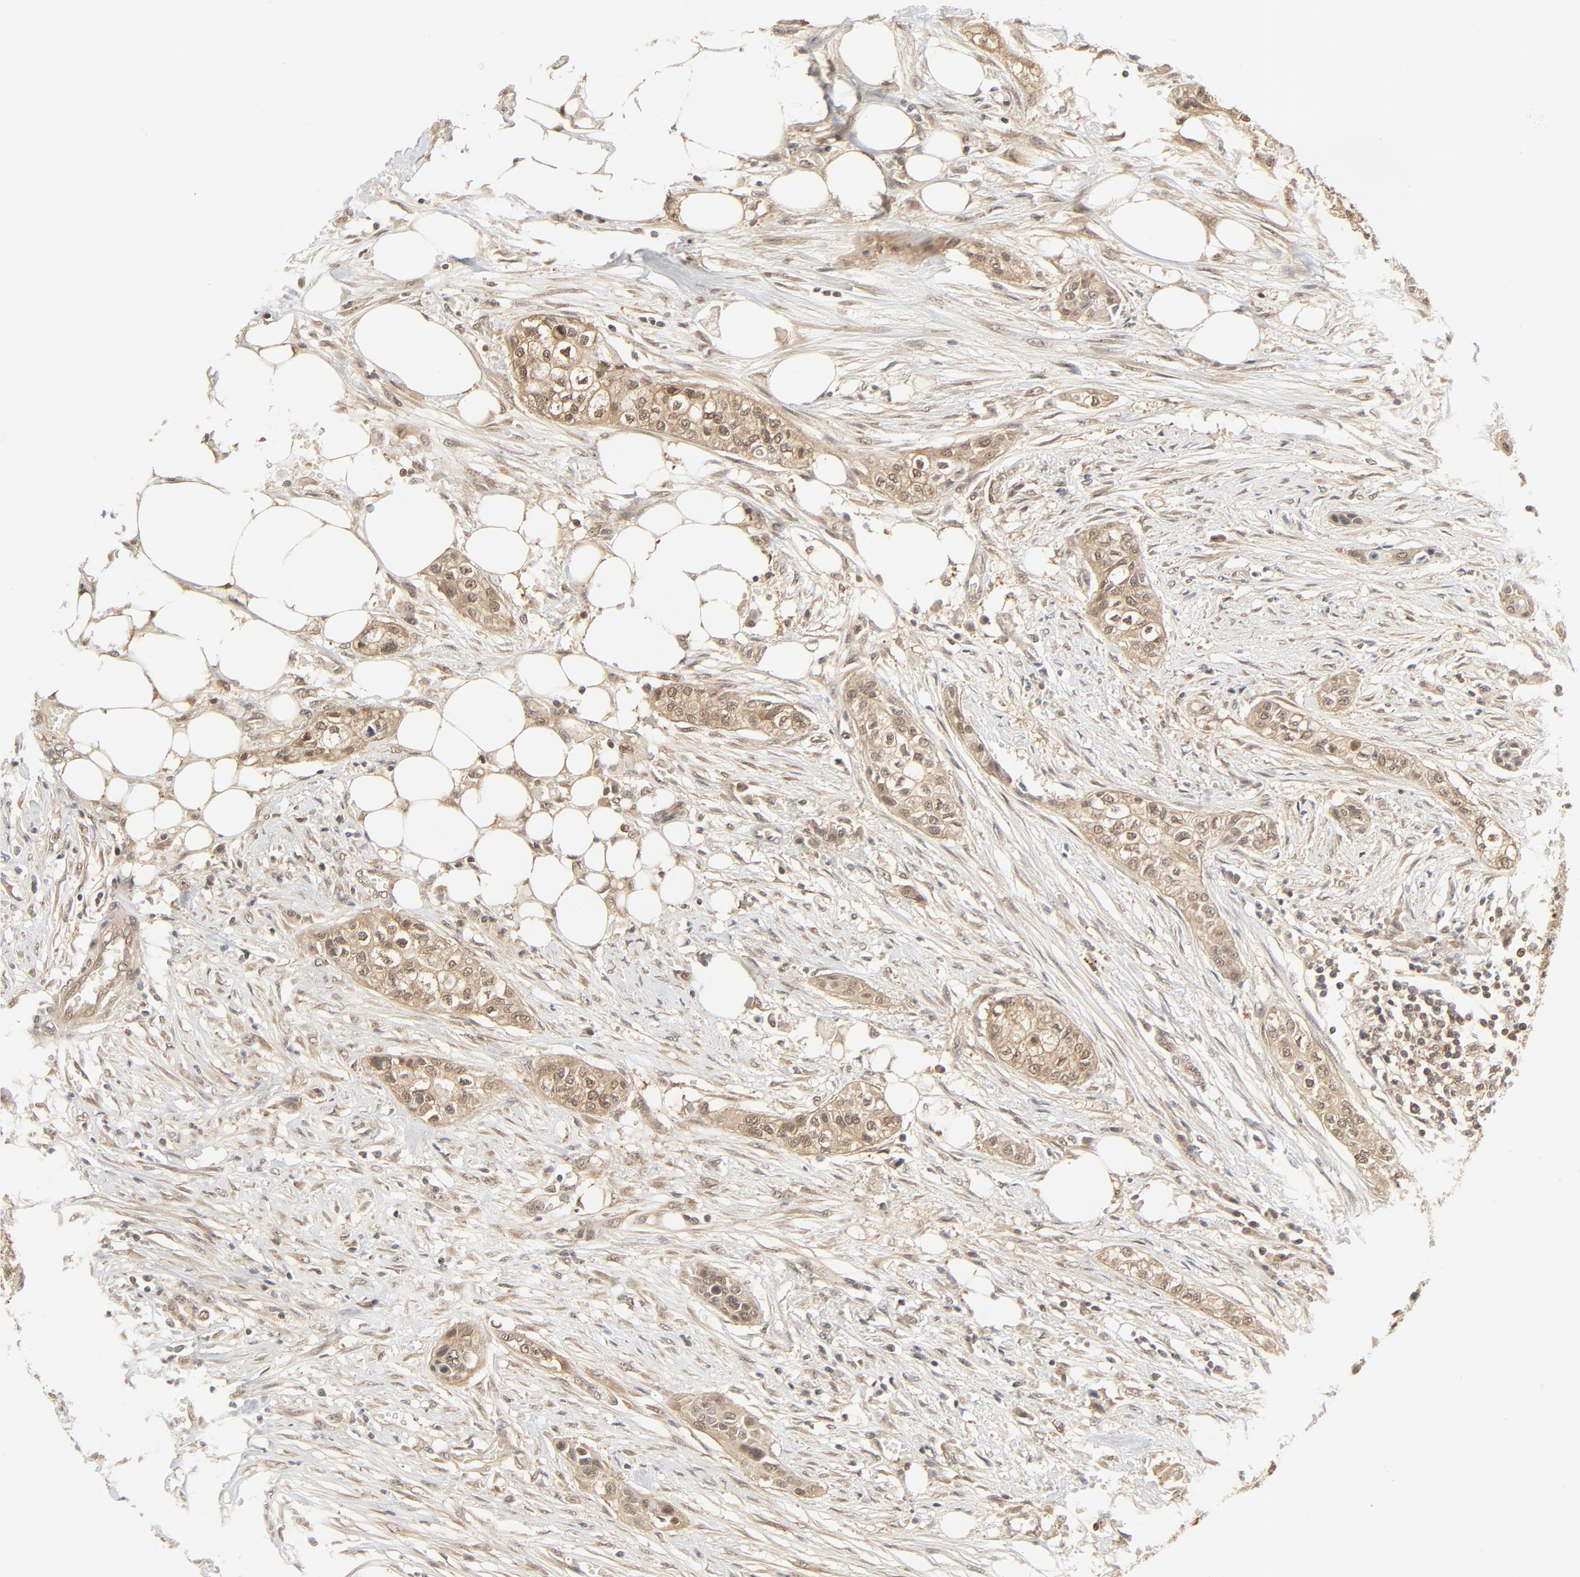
{"staining": {"intensity": "weak", "quantity": ">75%", "location": "cytoplasmic/membranous,nuclear"}, "tissue": "urothelial cancer", "cell_type": "Tumor cells", "image_type": "cancer", "snomed": [{"axis": "morphology", "description": "Urothelial carcinoma, High grade"}, {"axis": "topography", "description": "Urinary bladder"}], "caption": "Urothelial cancer tissue reveals weak cytoplasmic/membranous and nuclear staining in about >75% of tumor cells, visualized by immunohistochemistry.", "gene": "NEDD8", "patient": {"sex": "male", "age": 74}}